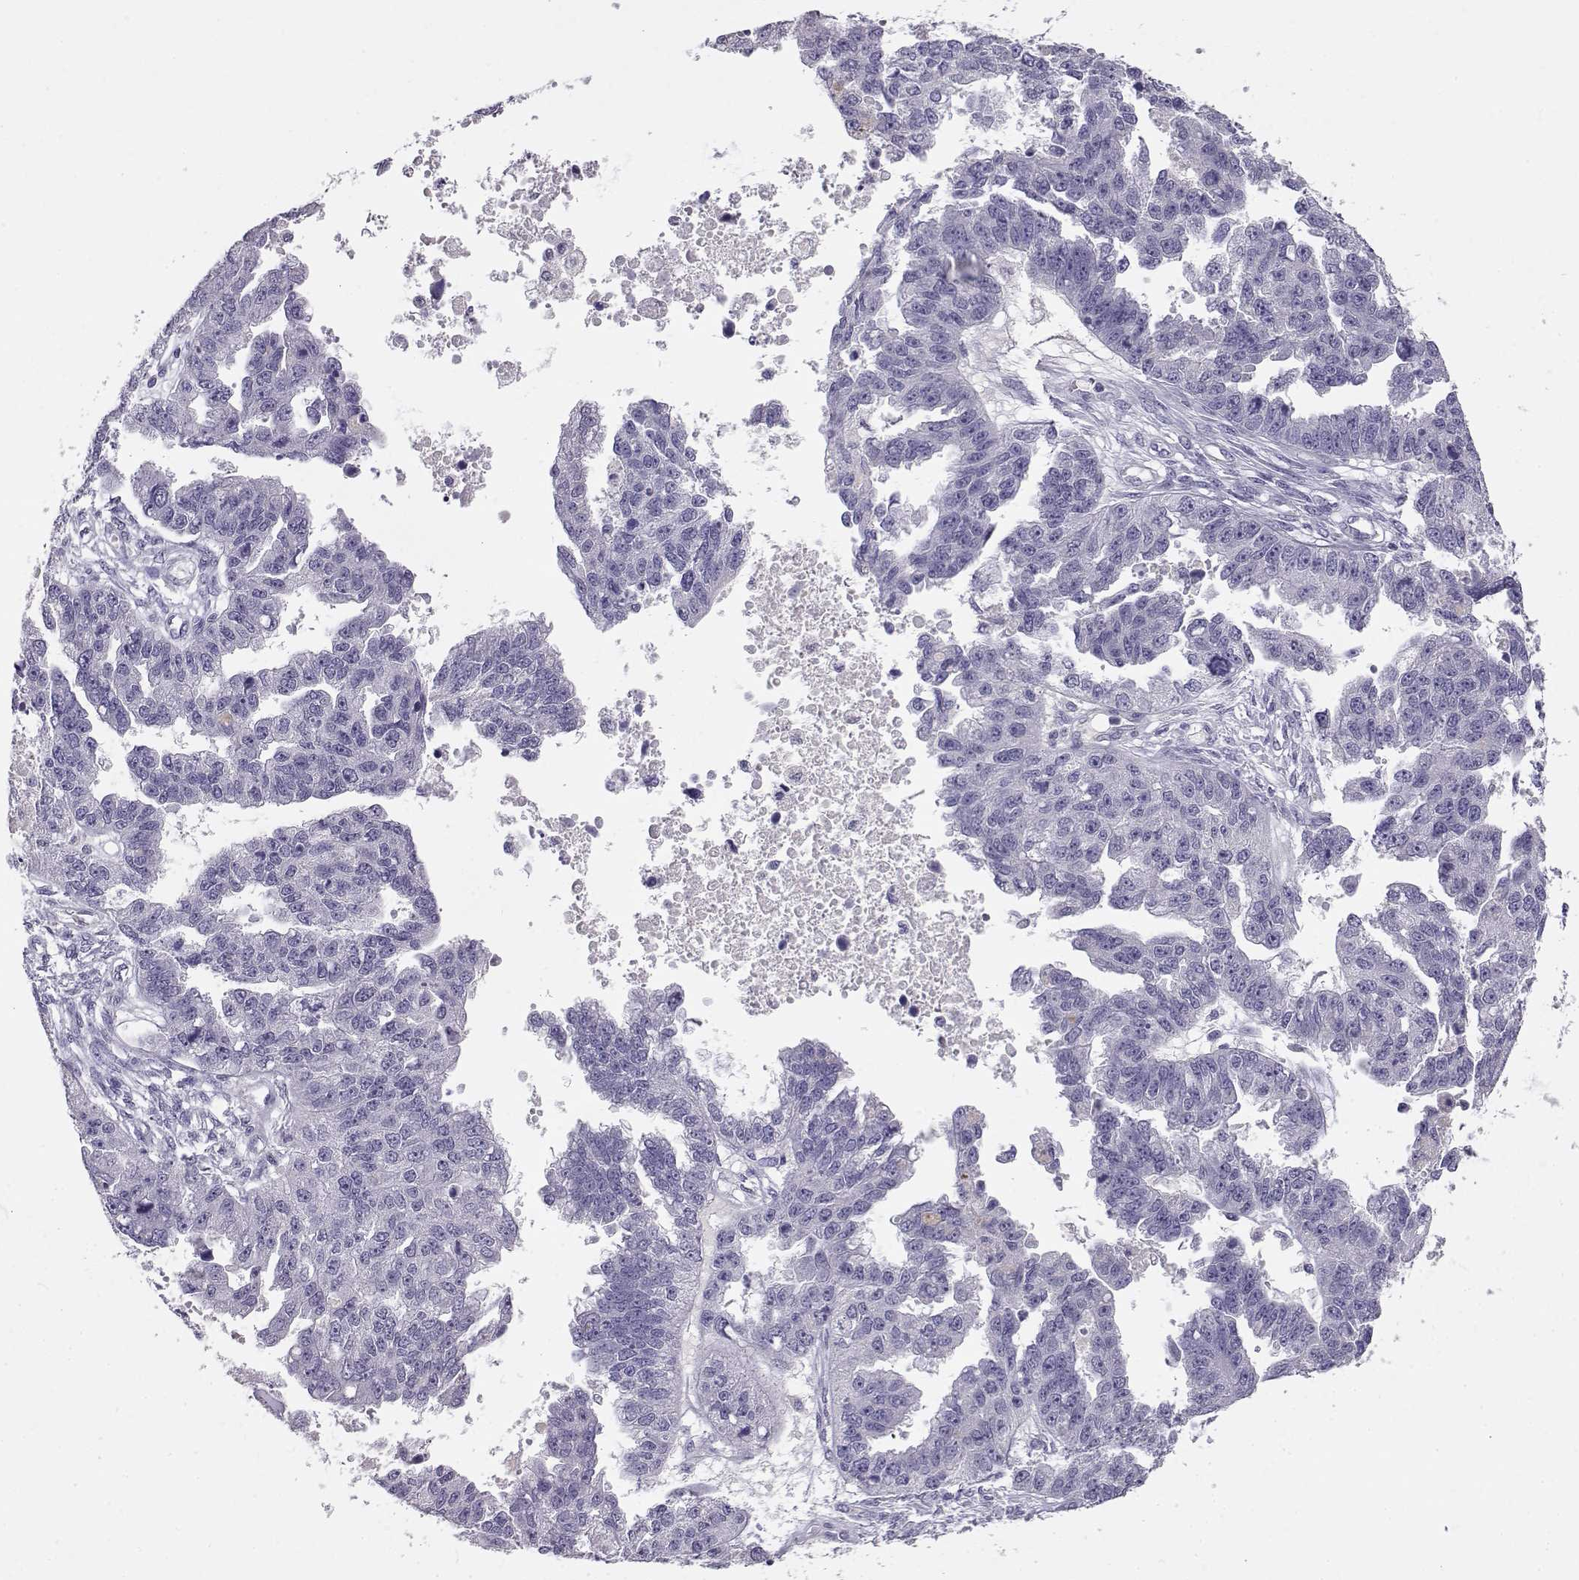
{"staining": {"intensity": "negative", "quantity": "none", "location": "none"}, "tissue": "ovarian cancer", "cell_type": "Tumor cells", "image_type": "cancer", "snomed": [{"axis": "morphology", "description": "Cystadenocarcinoma, serous, NOS"}, {"axis": "topography", "description": "Ovary"}], "caption": "Immunohistochemistry (IHC) of ovarian serous cystadenocarcinoma reveals no positivity in tumor cells. Brightfield microscopy of immunohistochemistry stained with DAB (brown) and hematoxylin (blue), captured at high magnification.", "gene": "ENDOU", "patient": {"sex": "female", "age": 58}}